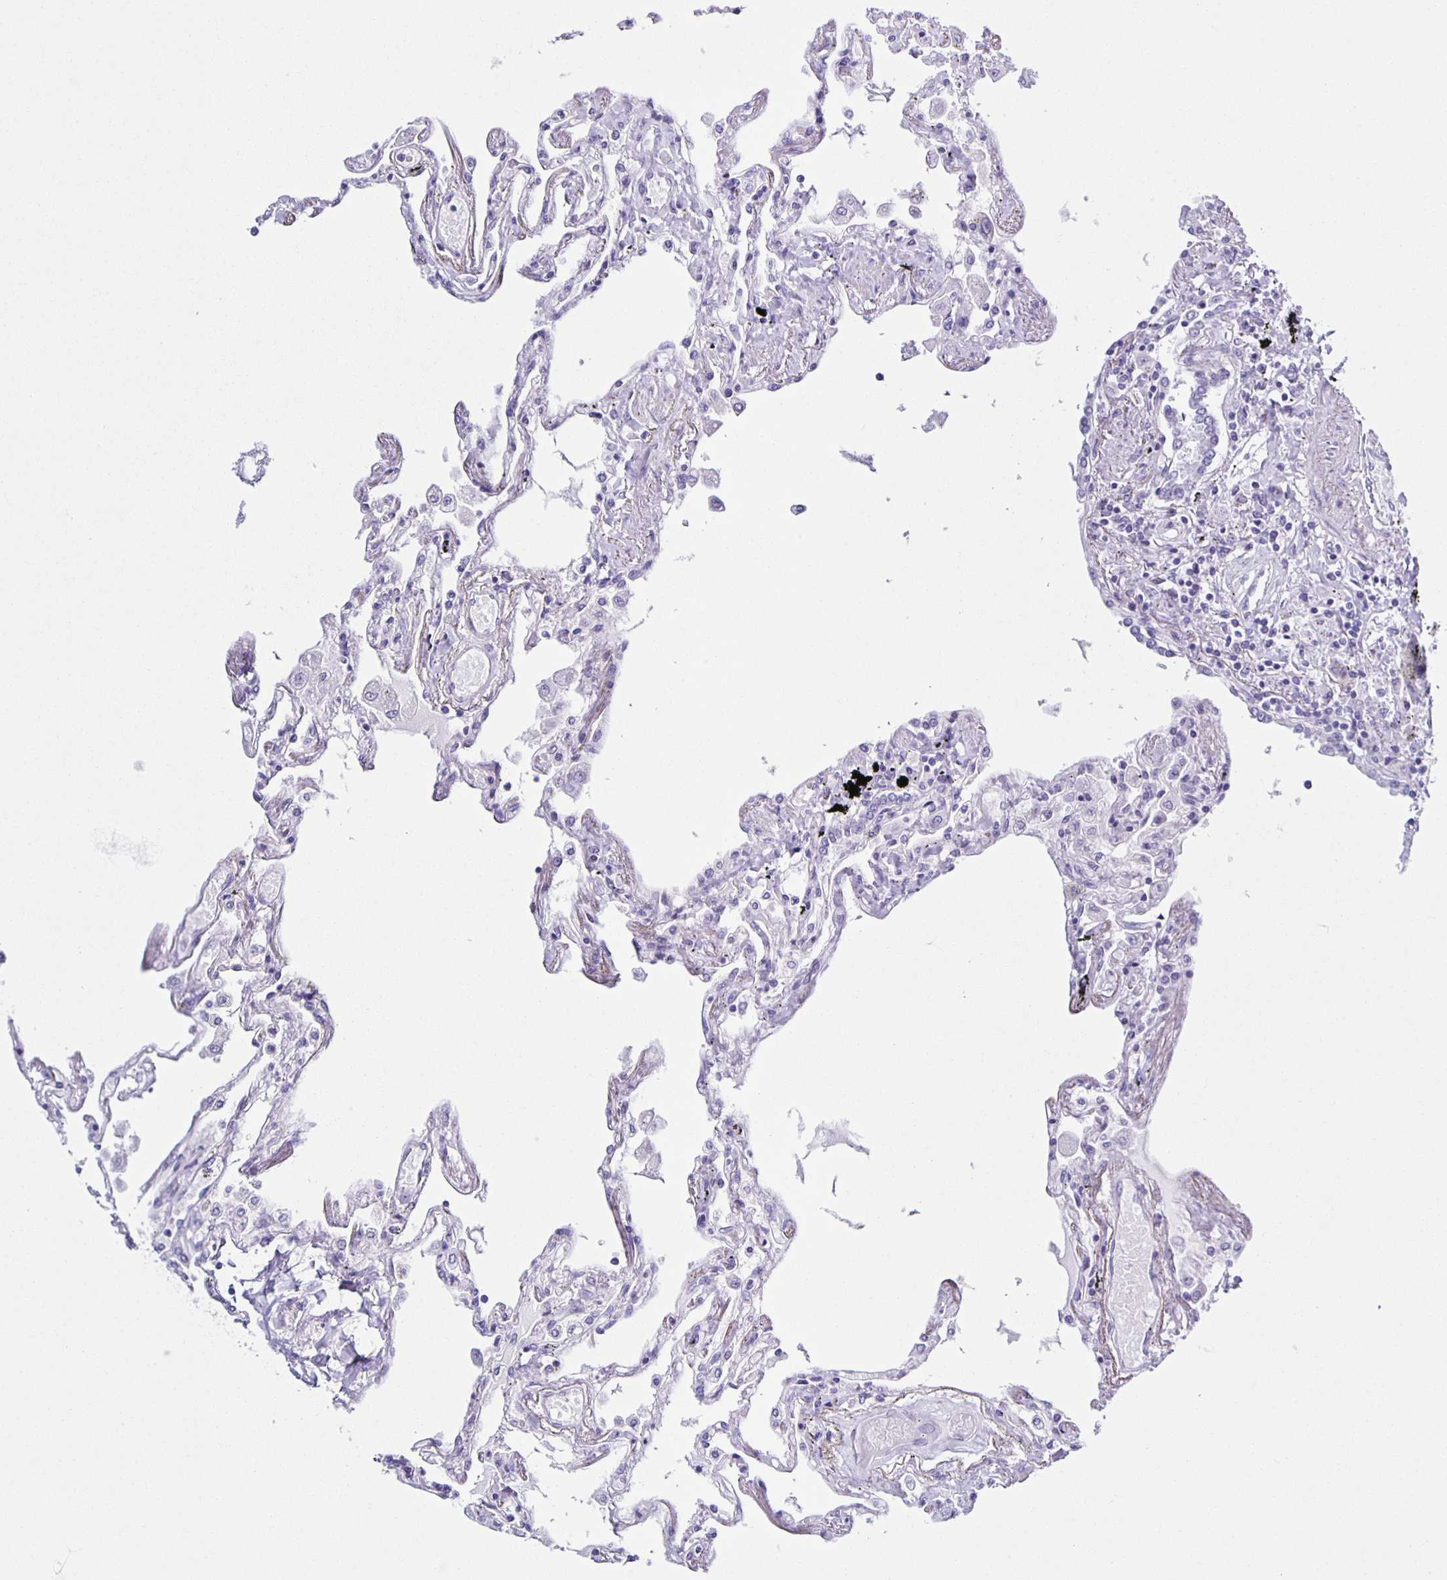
{"staining": {"intensity": "negative", "quantity": "none", "location": "none"}, "tissue": "lung", "cell_type": "Alveolar cells", "image_type": "normal", "snomed": [{"axis": "morphology", "description": "Normal tissue, NOS"}, {"axis": "morphology", "description": "Adenocarcinoma, NOS"}, {"axis": "topography", "description": "Cartilage tissue"}, {"axis": "topography", "description": "Lung"}], "caption": "Immunohistochemistry (IHC) image of benign lung: human lung stained with DAB exhibits no significant protein expression in alveolar cells.", "gene": "AQP6", "patient": {"sex": "female", "age": 67}}